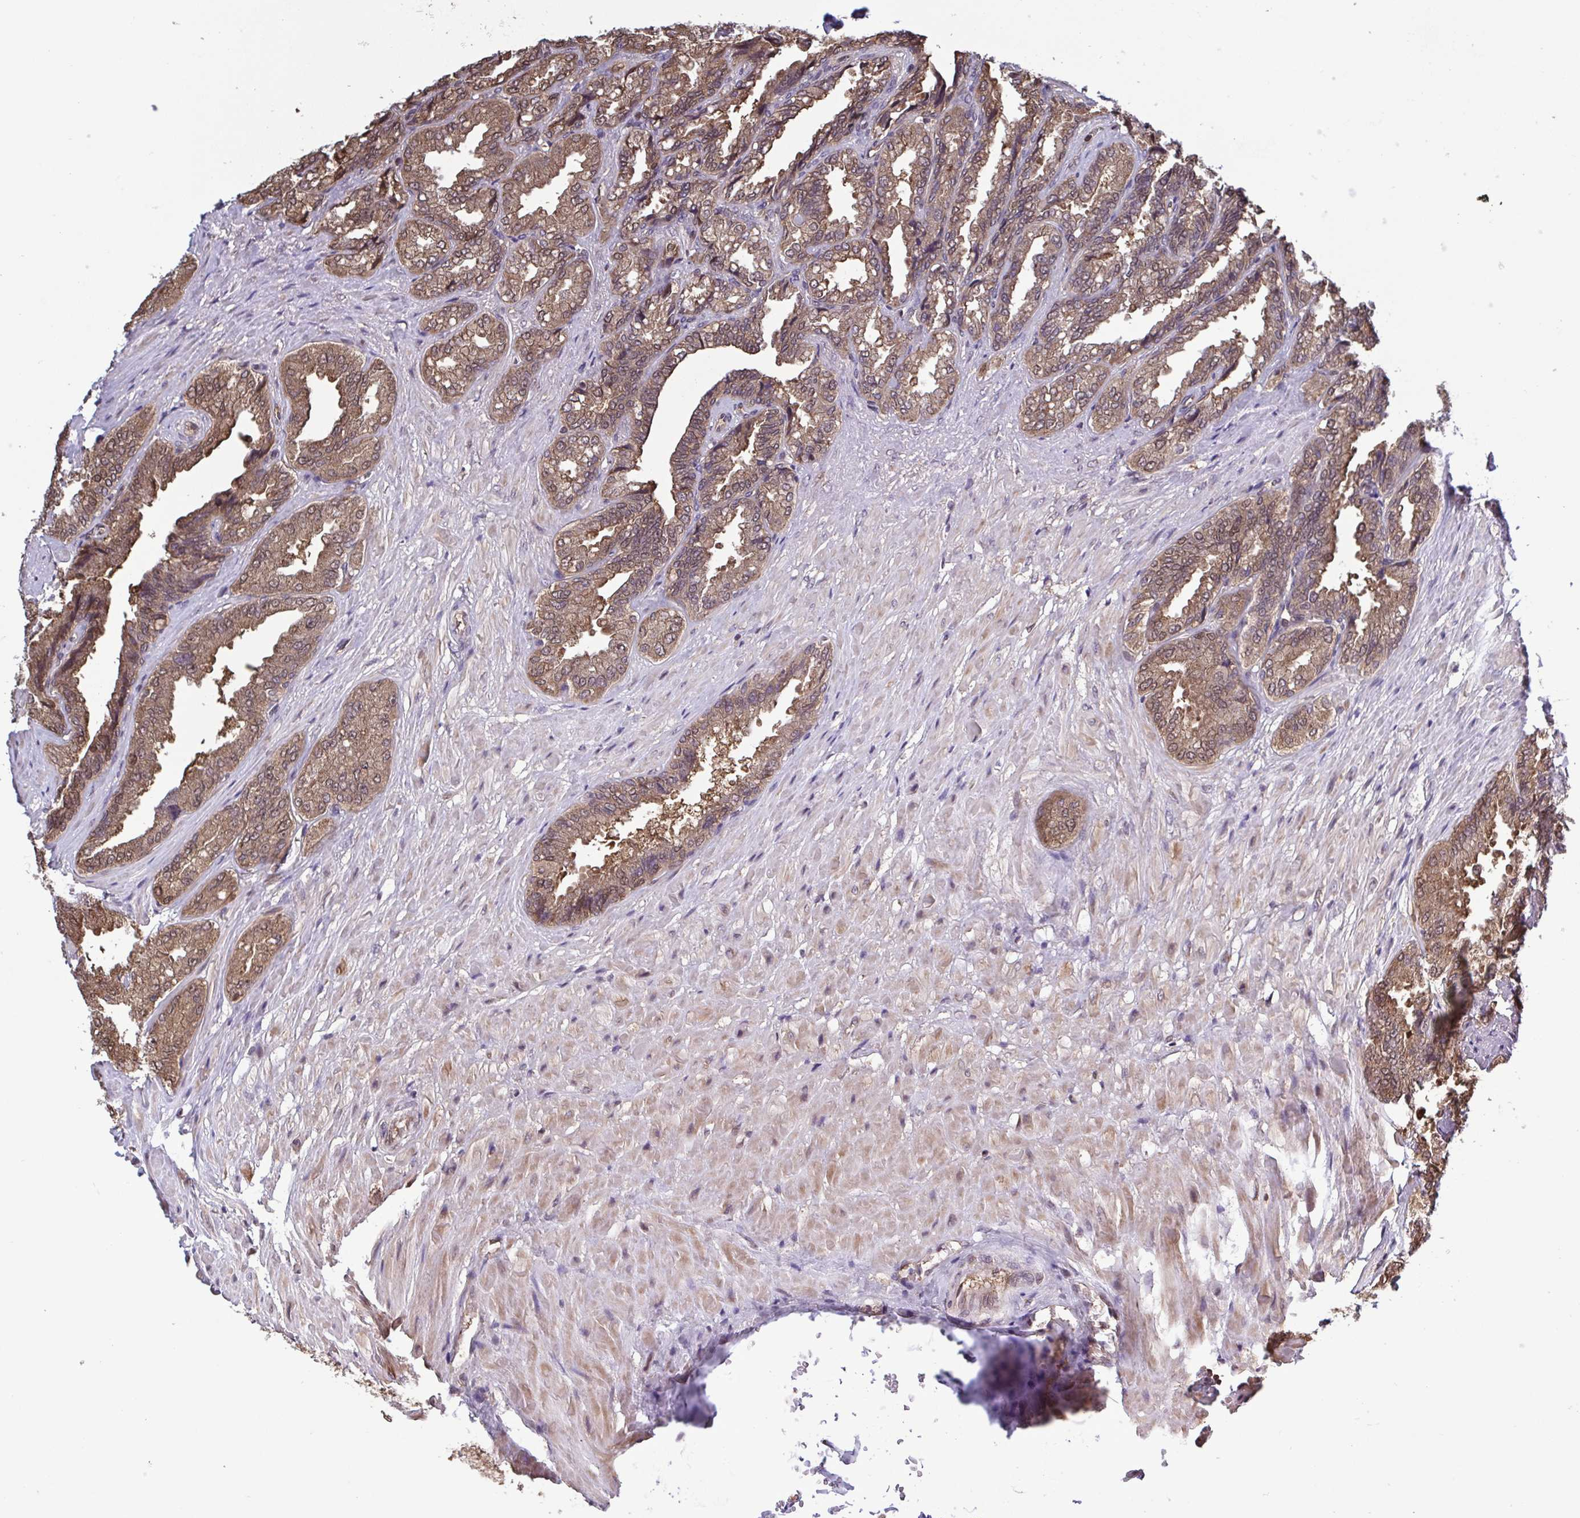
{"staining": {"intensity": "moderate", "quantity": ">75%", "location": "cytoplasmic/membranous,nuclear"}, "tissue": "seminal vesicle", "cell_type": "Glandular cells", "image_type": "normal", "snomed": [{"axis": "morphology", "description": "Normal tissue, NOS"}, {"axis": "topography", "description": "Seminal veicle"}], "caption": "DAB (3,3'-diaminobenzidine) immunohistochemical staining of unremarkable human seminal vesicle demonstrates moderate cytoplasmic/membranous,nuclear protein positivity in about >75% of glandular cells.", "gene": "SEC63", "patient": {"sex": "male", "age": 68}}